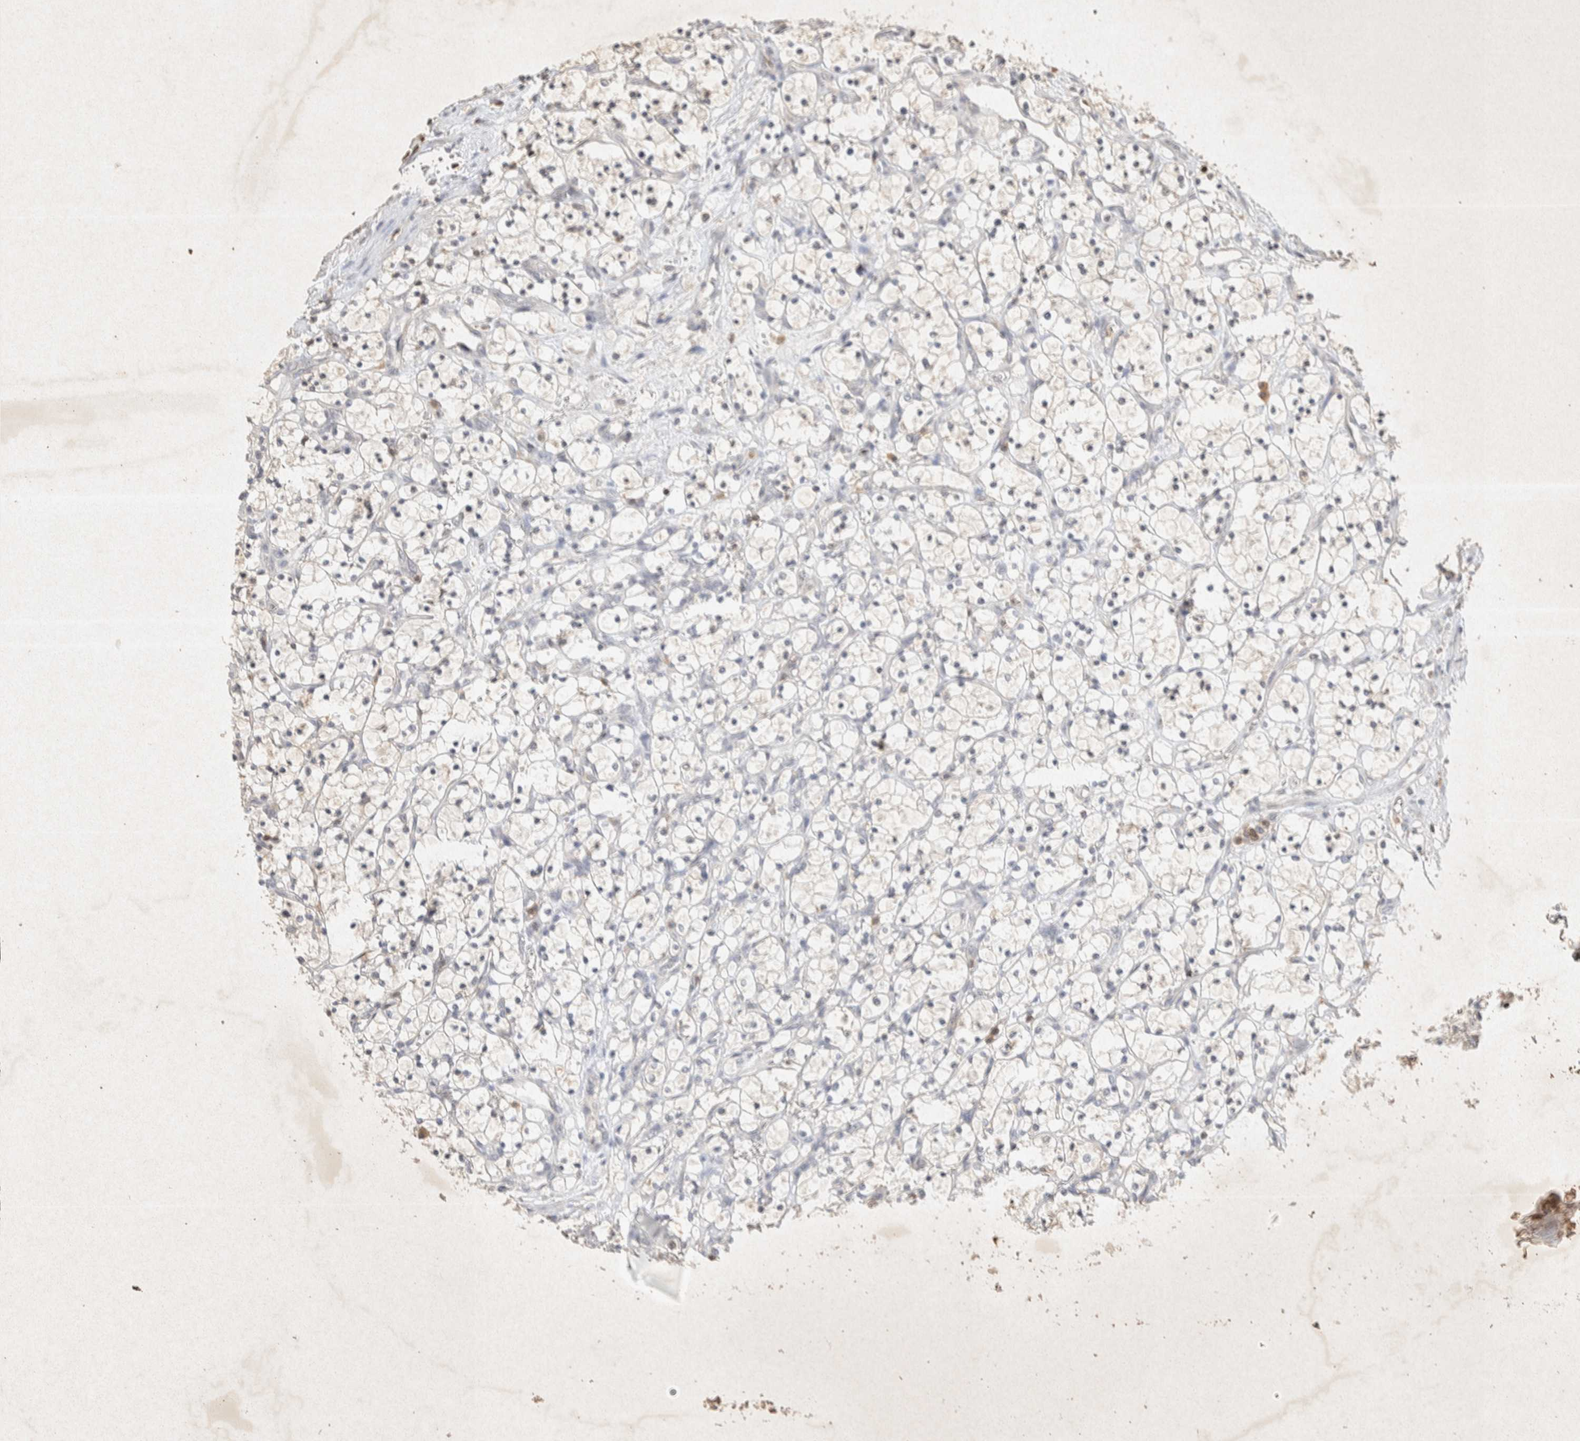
{"staining": {"intensity": "negative", "quantity": "none", "location": "none"}, "tissue": "renal cancer", "cell_type": "Tumor cells", "image_type": "cancer", "snomed": [{"axis": "morphology", "description": "Adenocarcinoma, NOS"}, {"axis": "topography", "description": "Kidney"}], "caption": "The immunohistochemistry (IHC) histopathology image has no significant positivity in tumor cells of renal cancer (adenocarcinoma) tissue.", "gene": "RAC2", "patient": {"sex": "female", "age": 69}}